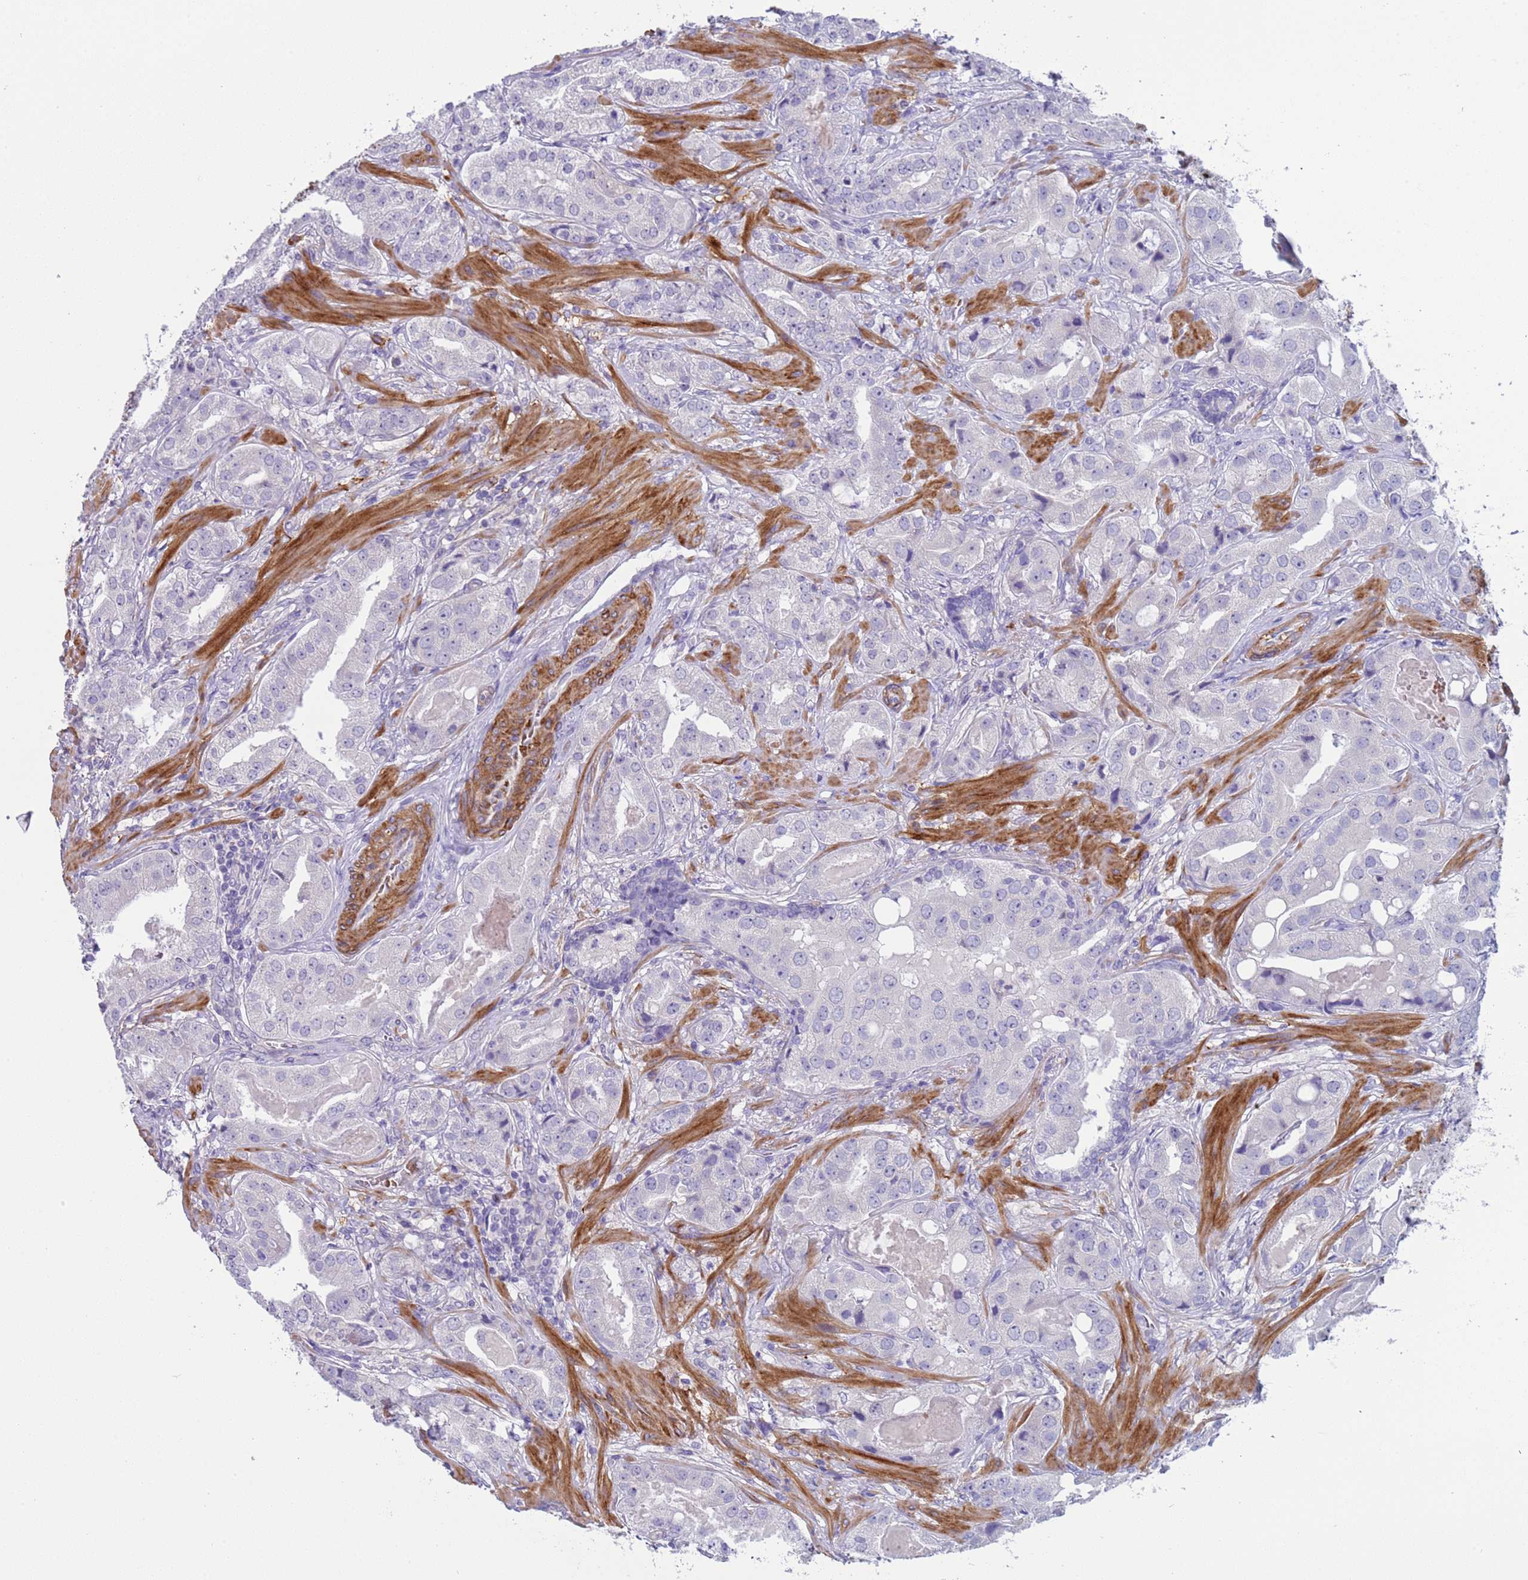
{"staining": {"intensity": "negative", "quantity": "none", "location": "none"}, "tissue": "prostate cancer", "cell_type": "Tumor cells", "image_type": "cancer", "snomed": [{"axis": "morphology", "description": "Adenocarcinoma, High grade"}, {"axis": "topography", "description": "Prostate"}], "caption": "High power microscopy photomicrograph of an IHC image of prostate cancer (adenocarcinoma (high-grade)), revealing no significant staining in tumor cells.", "gene": "KBTBD3", "patient": {"sex": "male", "age": 63}}